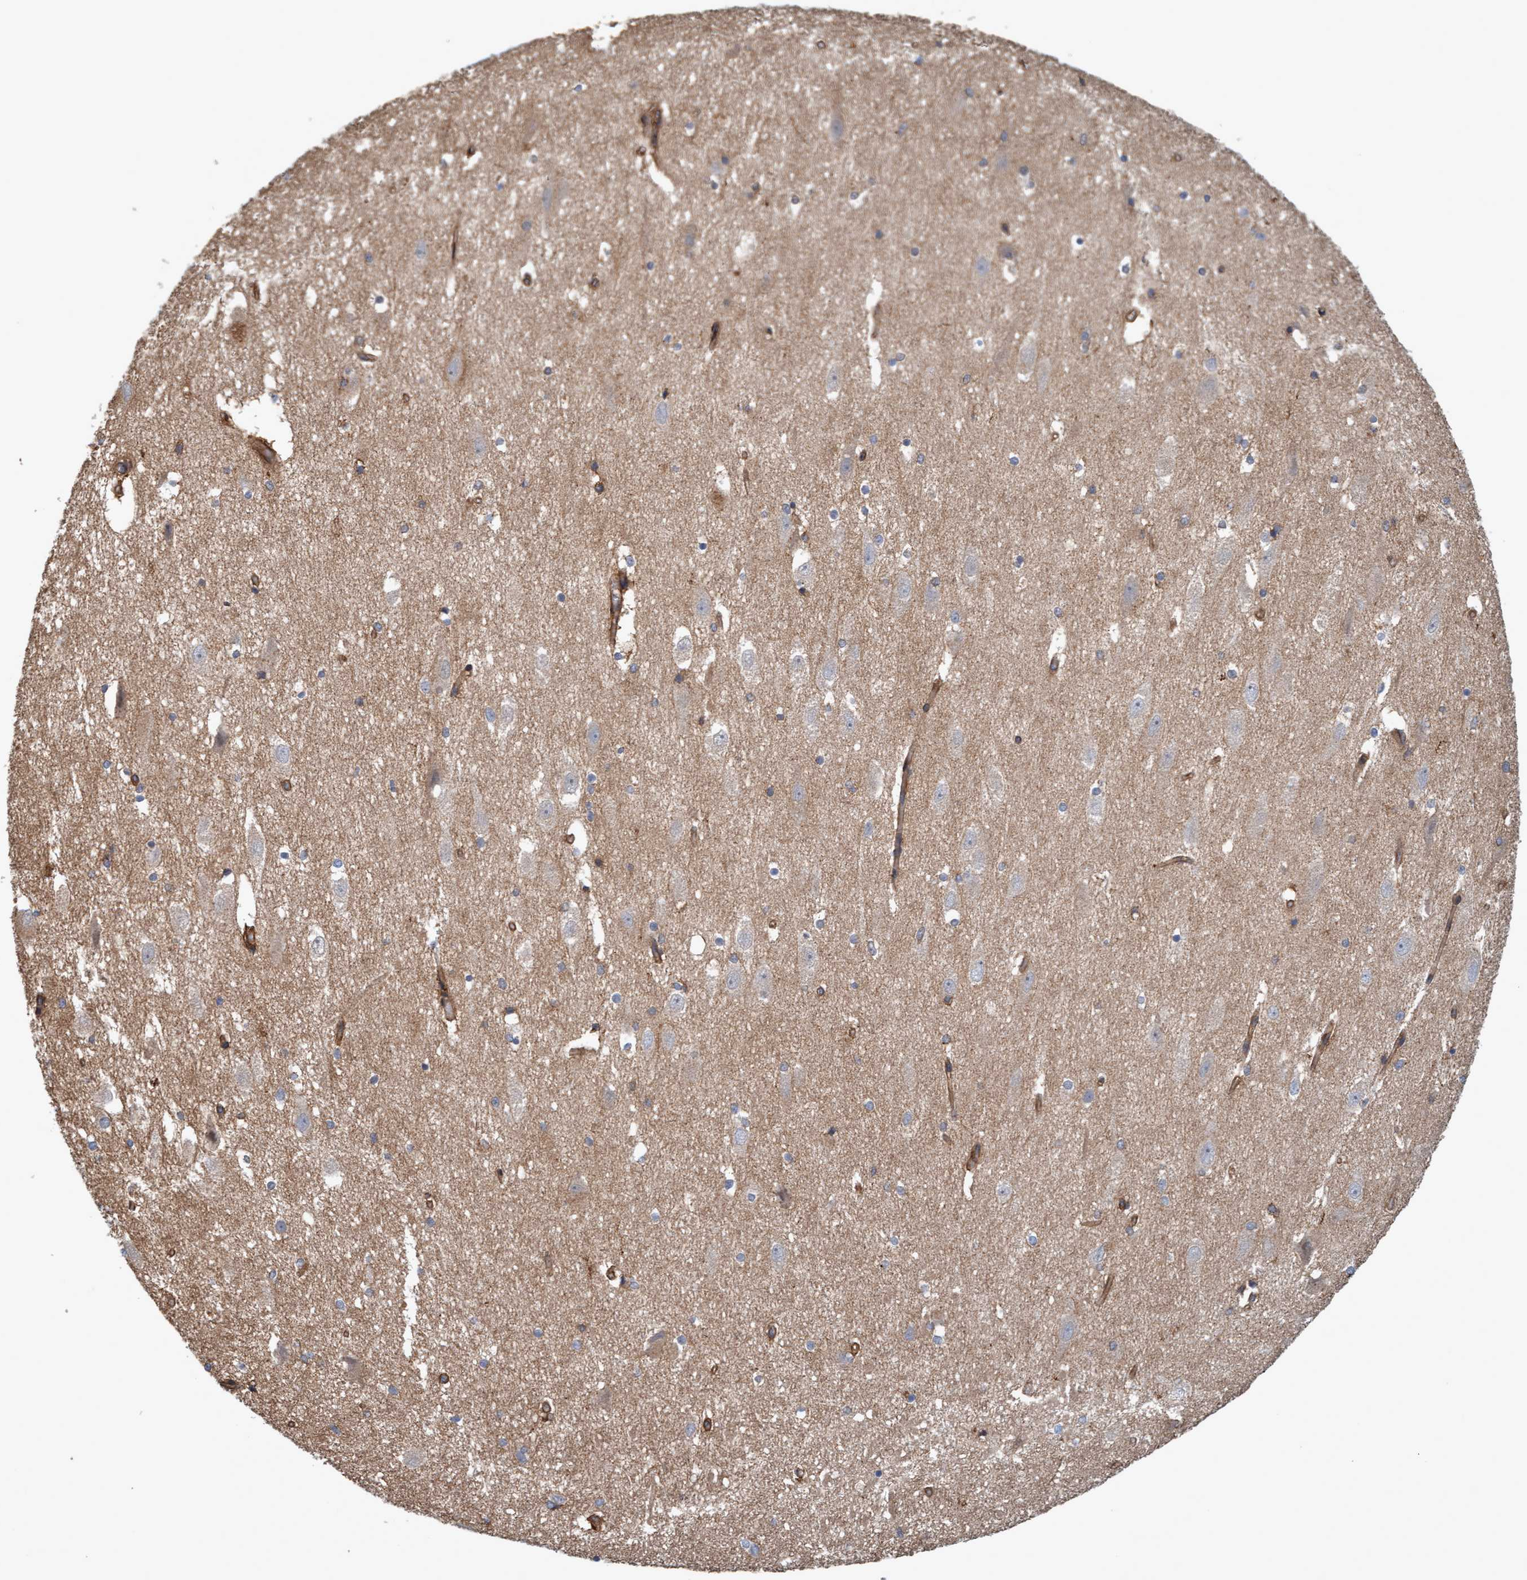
{"staining": {"intensity": "weak", "quantity": "<25%", "location": "cytoplasmic/membranous"}, "tissue": "hippocampus", "cell_type": "Glial cells", "image_type": "normal", "snomed": [{"axis": "morphology", "description": "Normal tissue, NOS"}, {"axis": "topography", "description": "Hippocampus"}], "caption": "This histopathology image is of normal hippocampus stained with IHC to label a protein in brown with the nuclei are counter-stained blue. There is no staining in glial cells. (Brightfield microscopy of DAB immunohistochemistry at high magnification).", "gene": "ERAL1", "patient": {"sex": "female", "age": 19}}